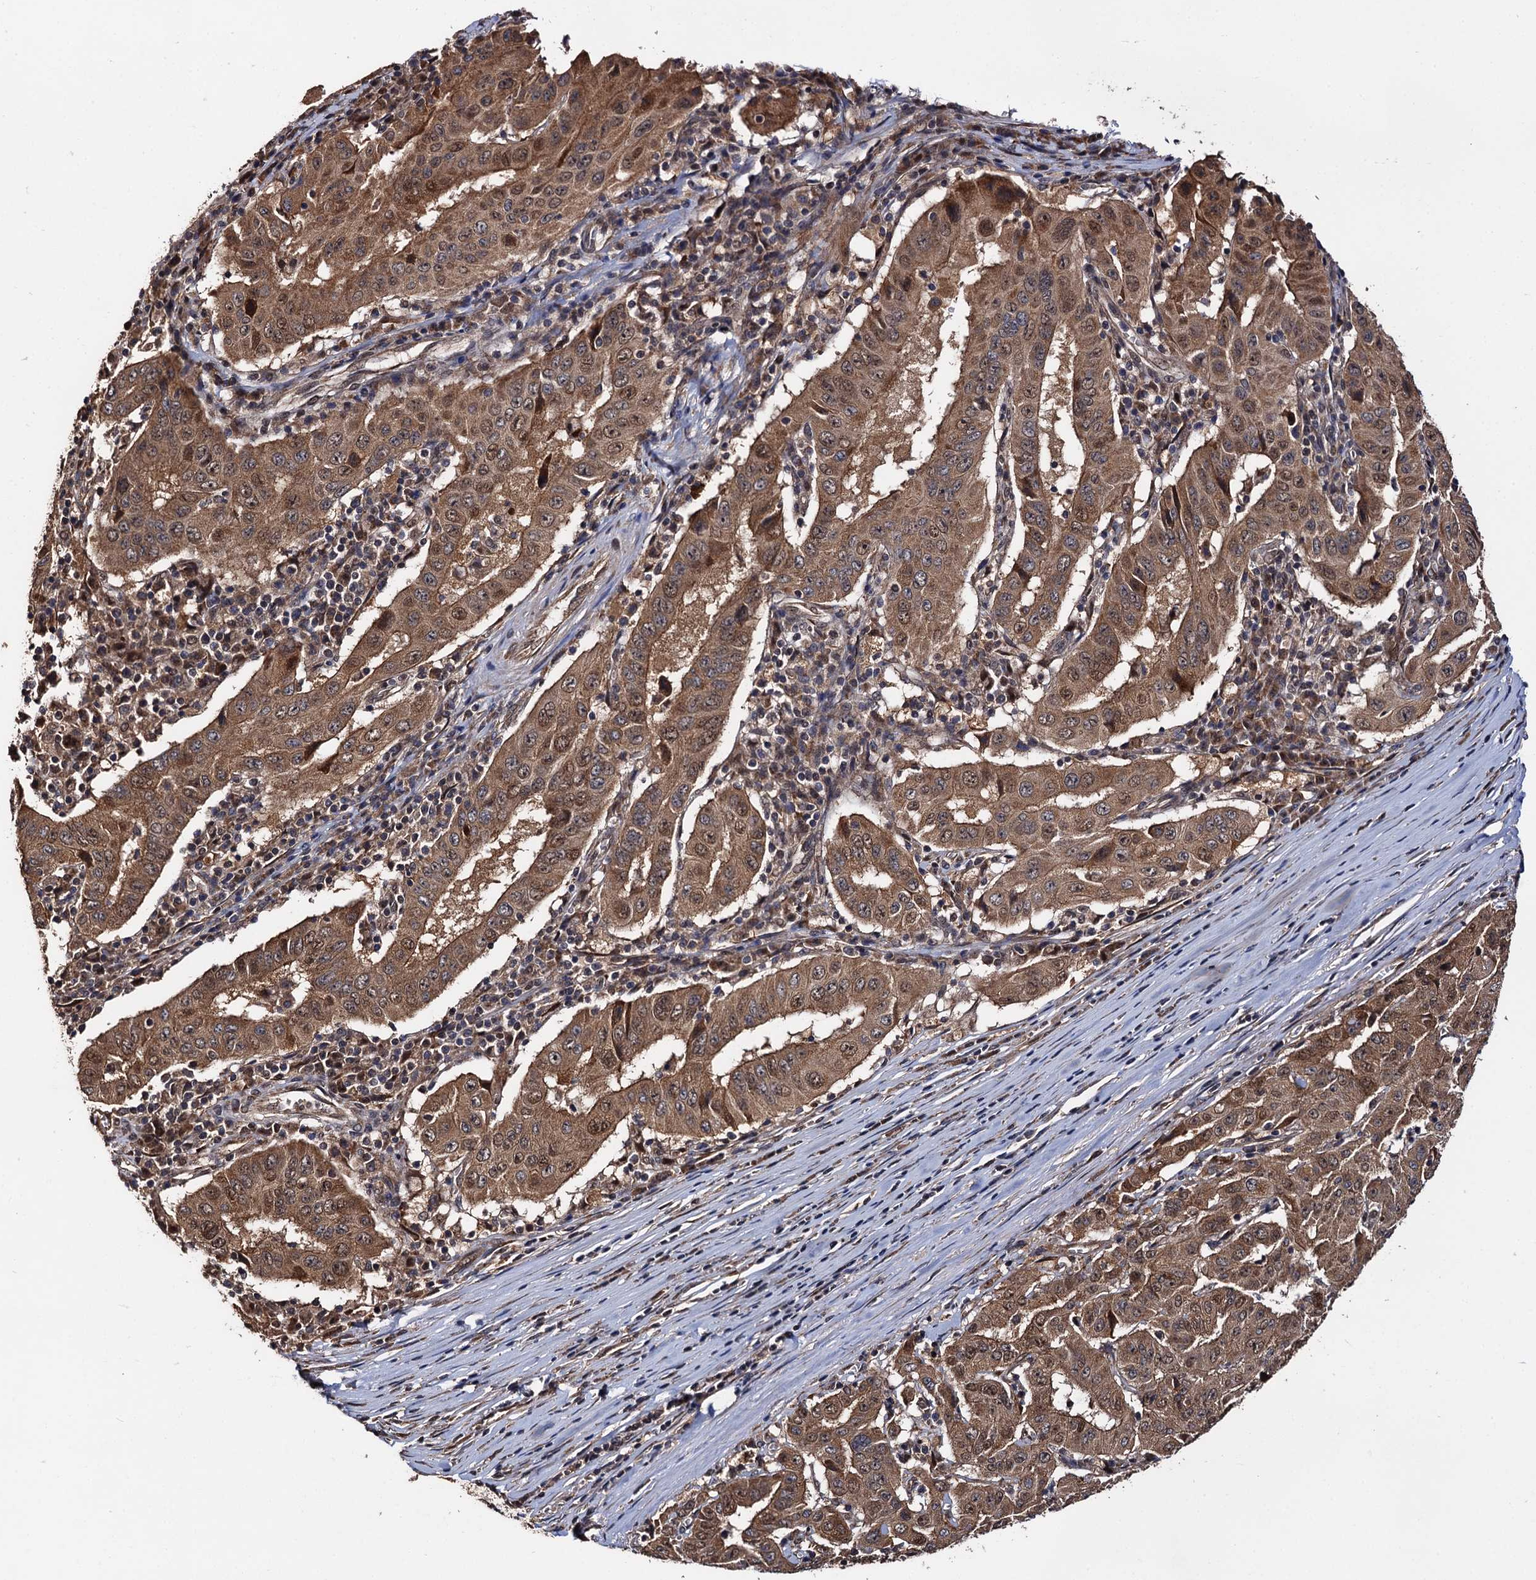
{"staining": {"intensity": "moderate", "quantity": ">75%", "location": "cytoplasmic/membranous"}, "tissue": "pancreatic cancer", "cell_type": "Tumor cells", "image_type": "cancer", "snomed": [{"axis": "morphology", "description": "Adenocarcinoma, NOS"}, {"axis": "topography", "description": "Pancreas"}], "caption": "Human pancreatic adenocarcinoma stained with a protein marker displays moderate staining in tumor cells.", "gene": "MIER2", "patient": {"sex": "male", "age": 63}}